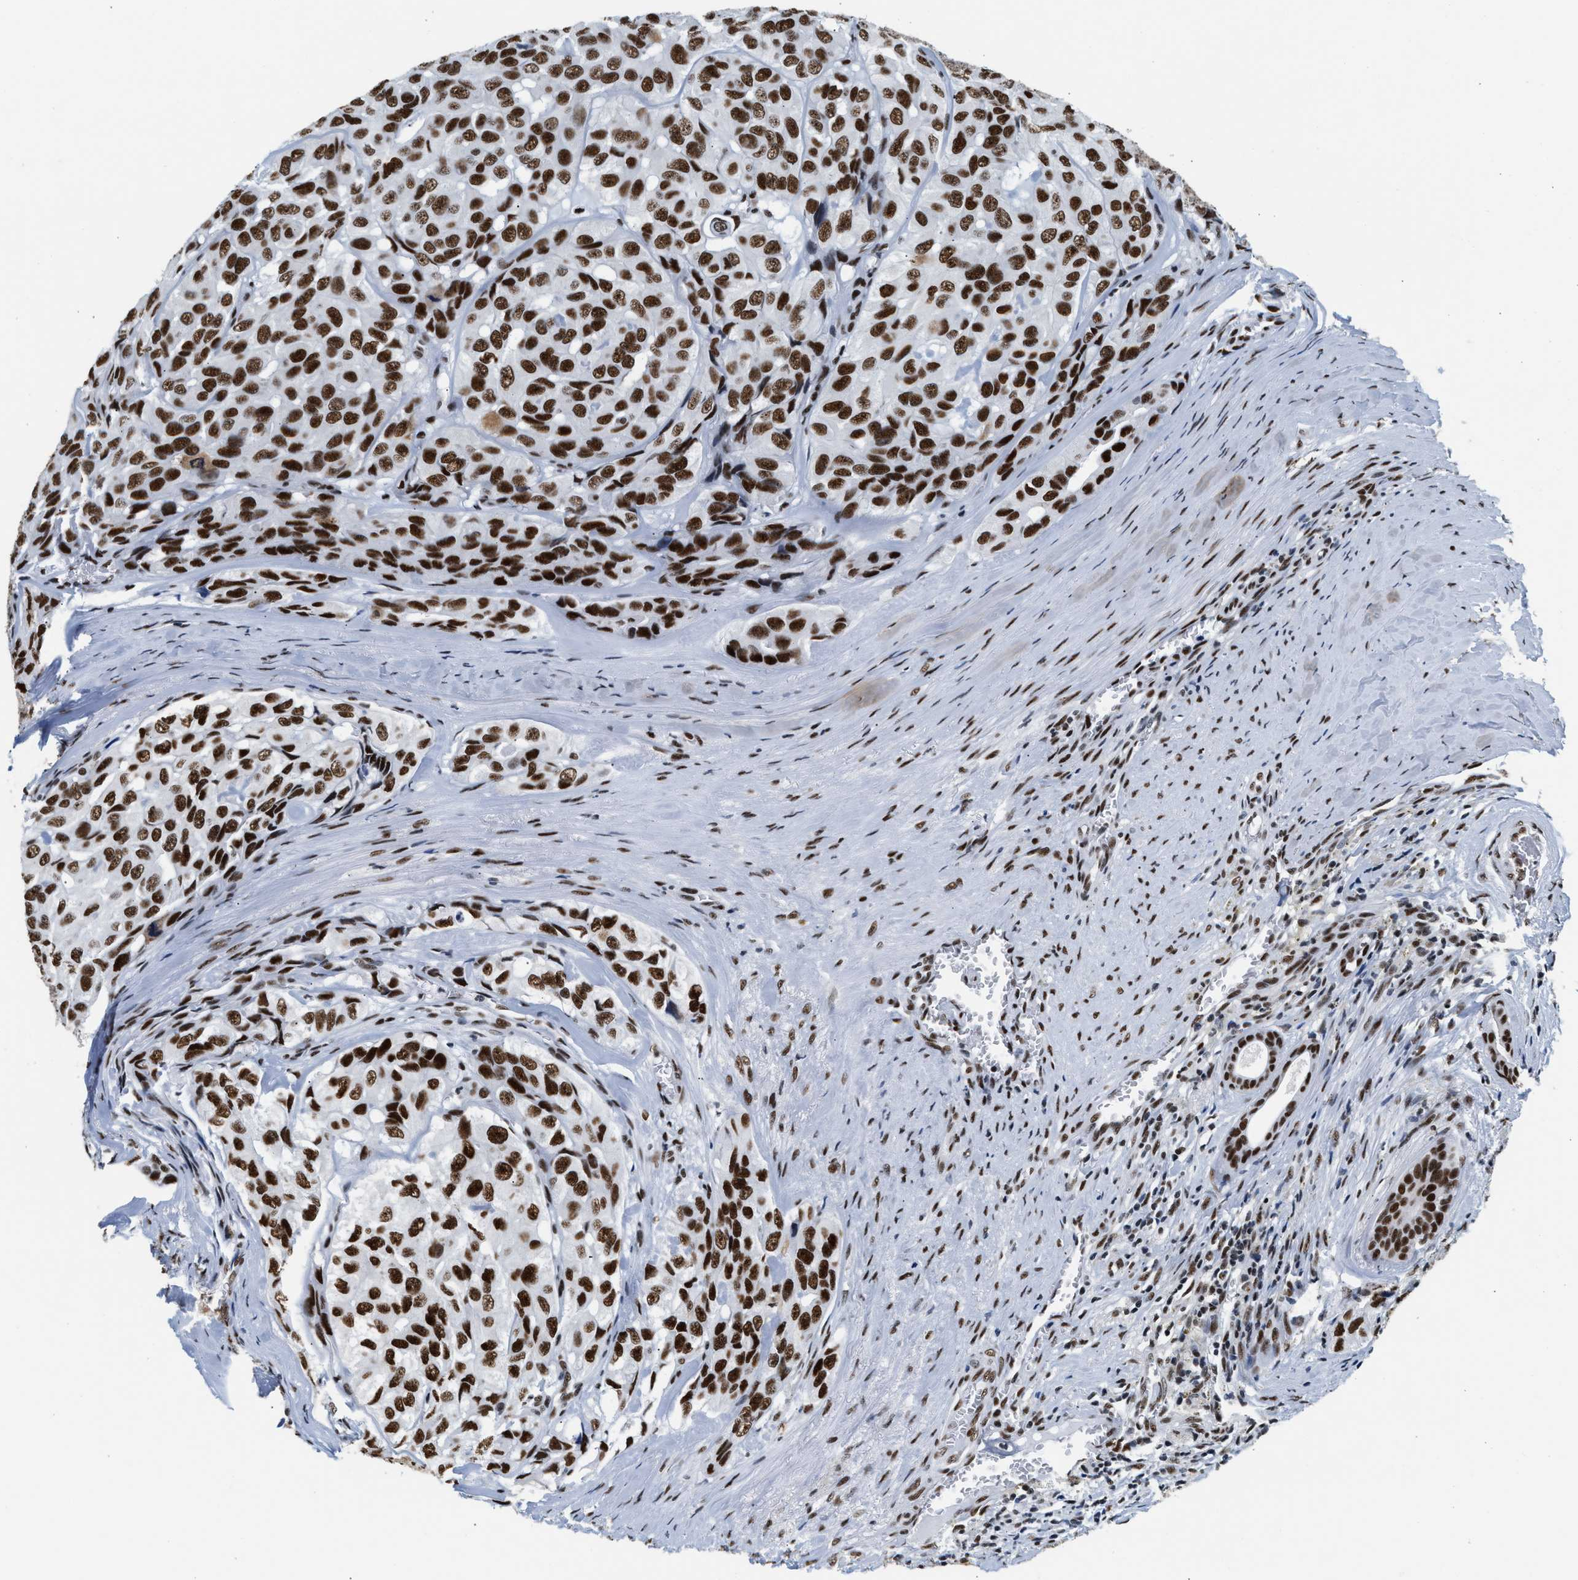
{"staining": {"intensity": "strong", "quantity": ">75%", "location": "nuclear"}, "tissue": "head and neck cancer", "cell_type": "Tumor cells", "image_type": "cancer", "snomed": [{"axis": "morphology", "description": "Adenocarcinoma, NOS"}, {"axis": "topography", "description": "Salivary gland, NOS"}, {"axis": "topography", "description": "Head-Neck"}], "caption": "A micrograph showing strong nuclear staining in approximately >75% of tumor cells in head and neck cancer, as visualized by brown immunohistochemical staining.", "gene": "RAD50", "patient": {"sex": "female", "age": 76}}